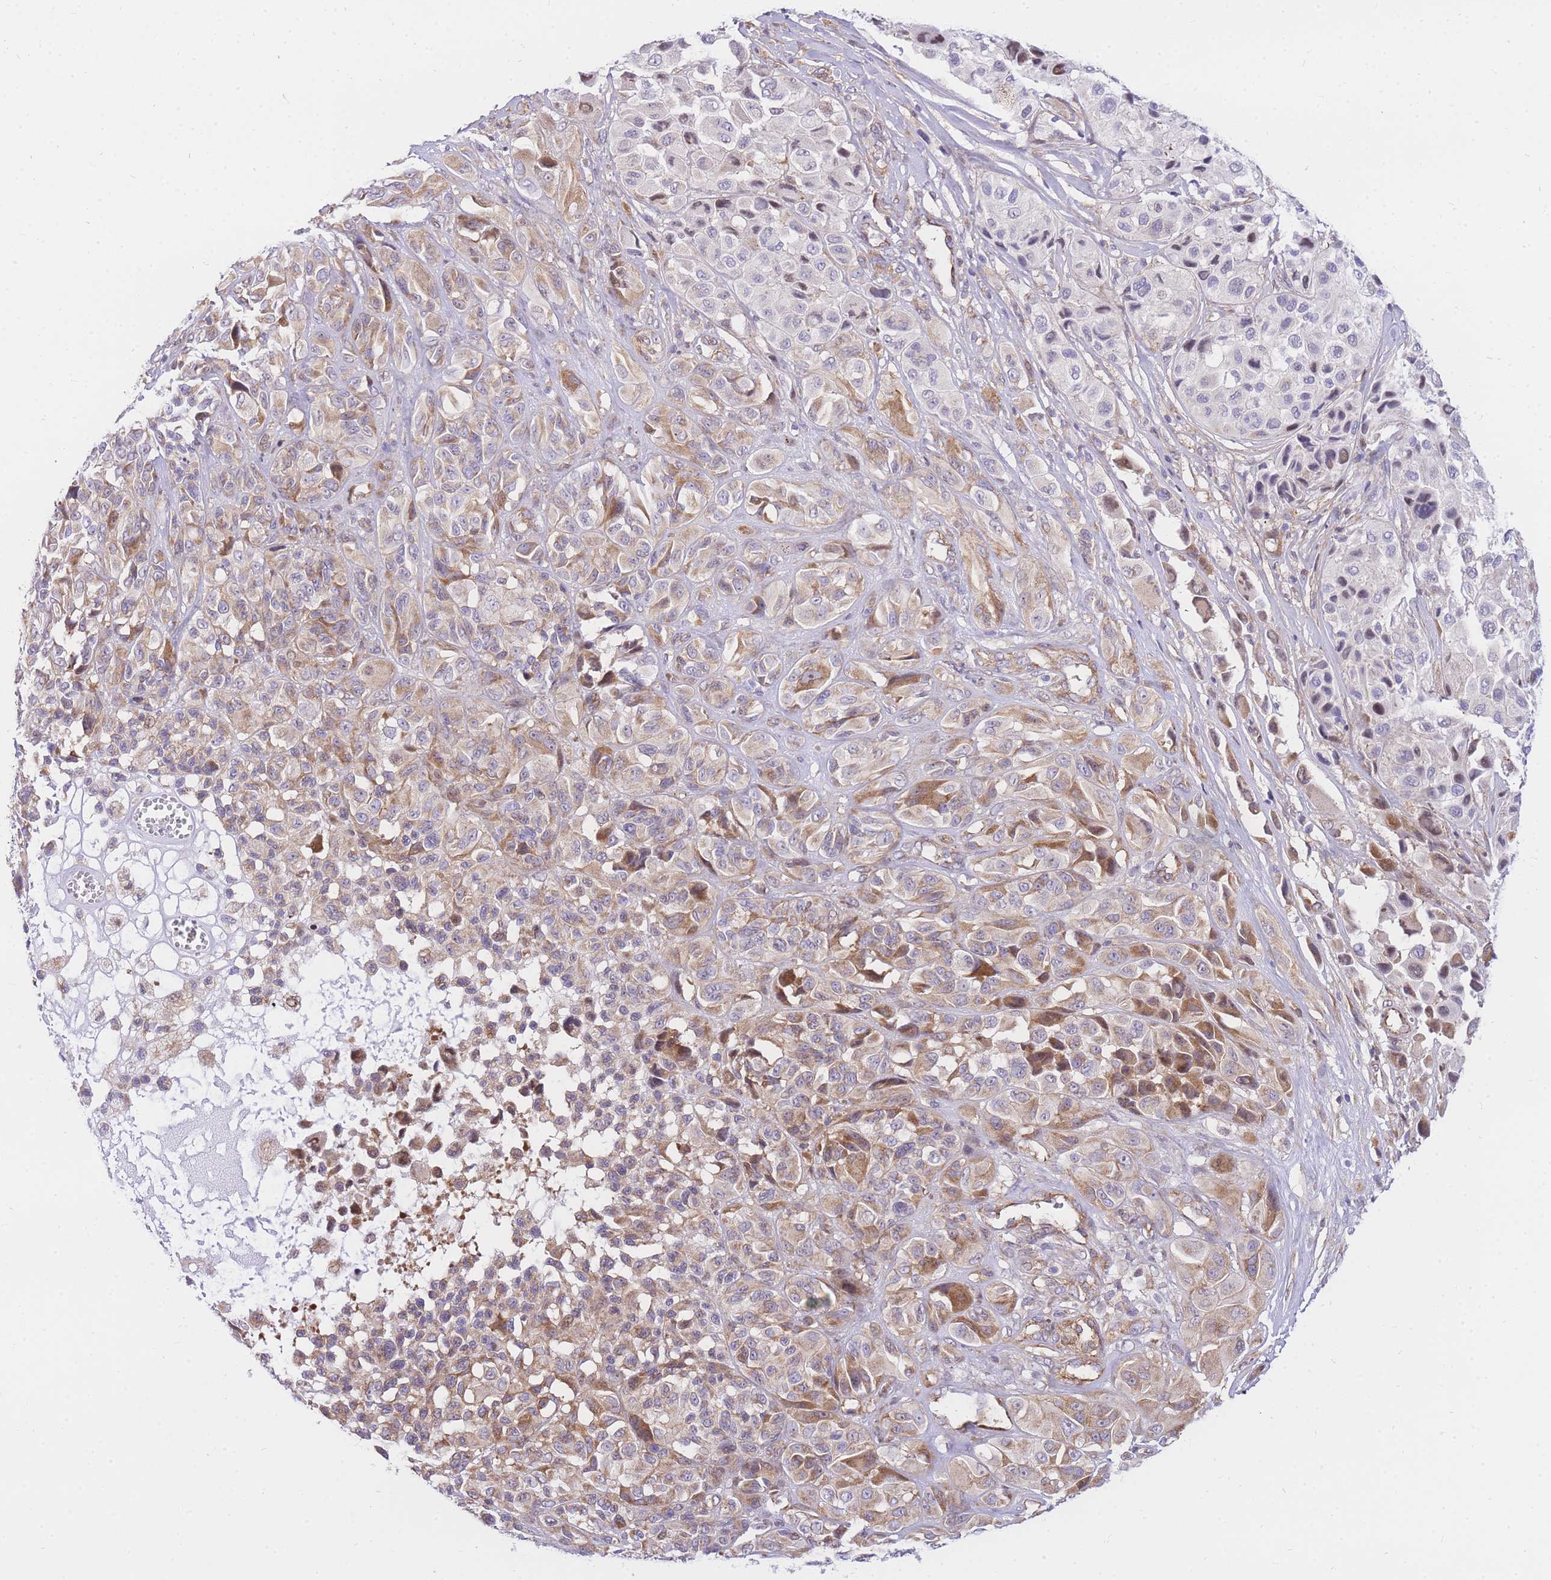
{"staining": {"intensity": "moderate", "quantity": "<25%", "location": "cytoplasmic/membranous"}, "tissue": "melanoma", "cell_type": "Tumor cells", "image_type": "cancer", "snomed": [{"axis": "morphology", "description": "Malignant melanoma, NOS"}, {"axis": "topography", "description": "Skin of trunk"}], "caption": "Melanoma tissue reveals moderate cytoplasmic/membranous expression in about <25% of tumor cells", "gene": "S100PBP", "patient": {"sex": "male", "age": 71}}